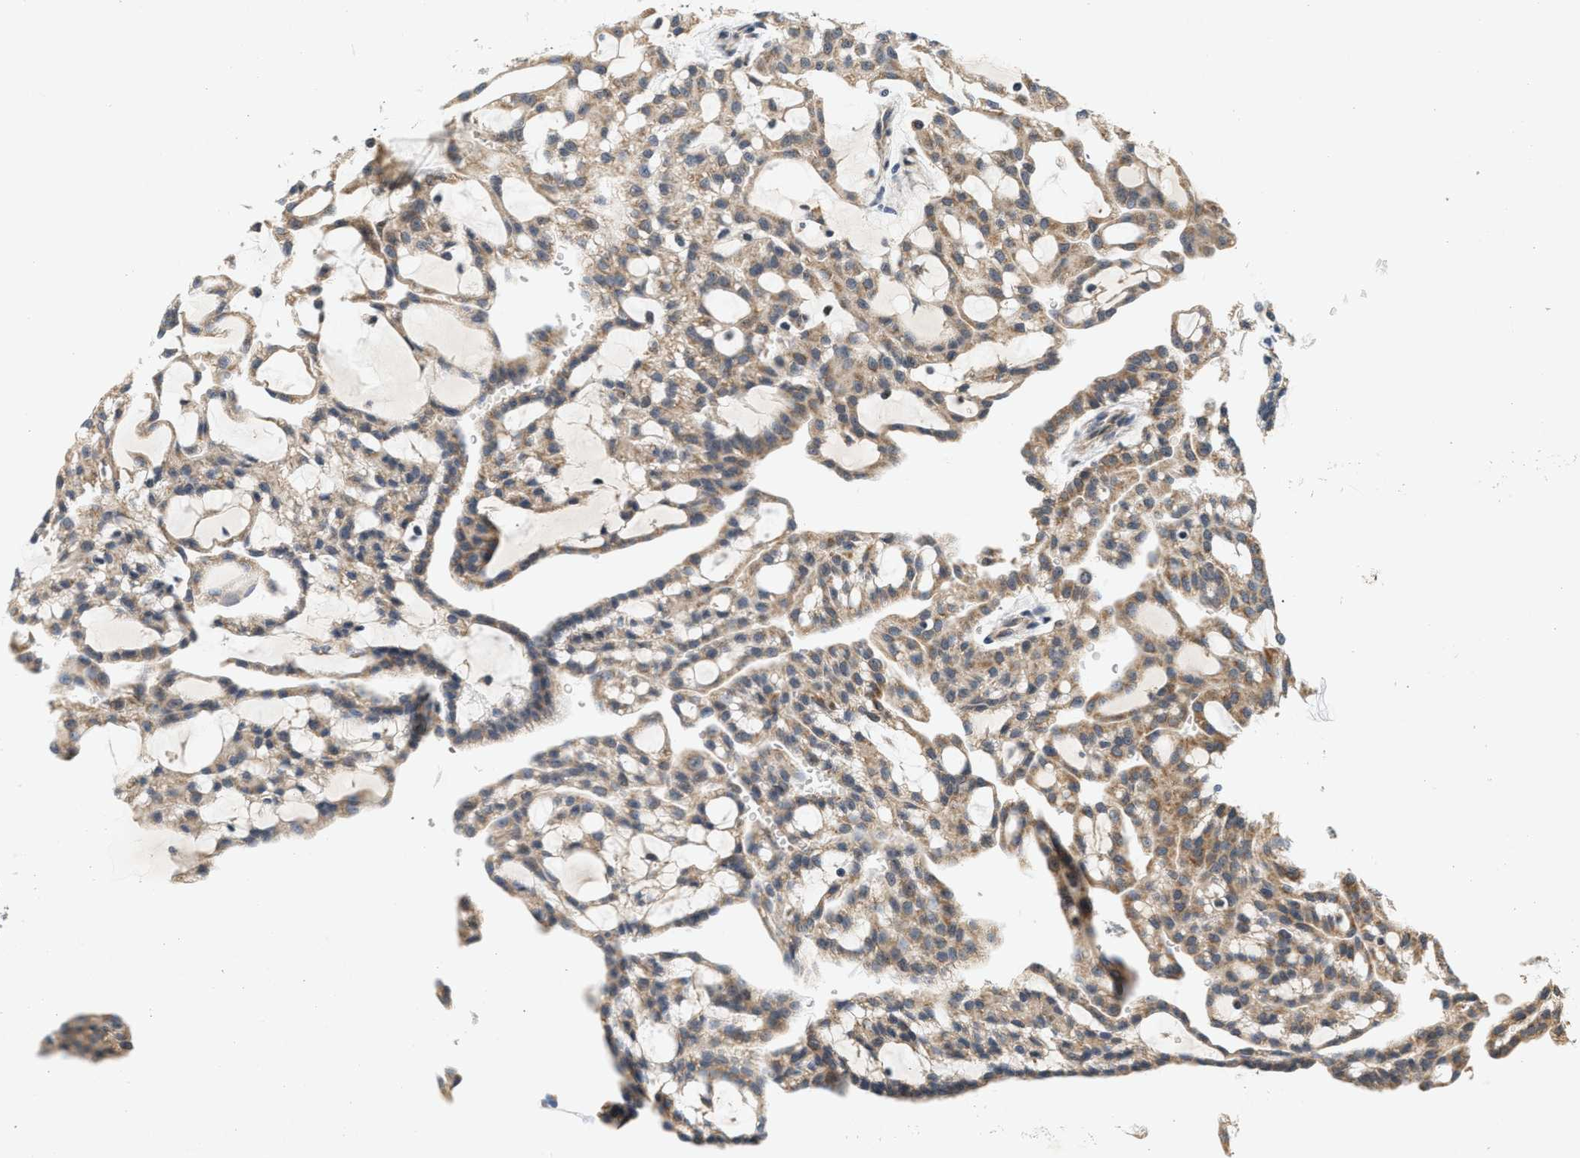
{"staining": {"intensity": "moderate", "quantity": "25%-75%", "location": "cytoplasmic/membranous"}, "tissue": "renal cancer", "cell_type": "Tumor cells", "image_type": "cancer", "snomed": [{"axis": "morphology", "description": "Adenocarcinoma, NOS"}, {"axis": "topography", "description": "Kidney"}], "caption": "Human renal cancer stained with a brown dye demonstrates moderate cytoplasmic/membranous positive expression in approximately 25%-75% of tumor cells.", "gene": "GIGYF1", "patient": {"sex": "male", "age": 63}}